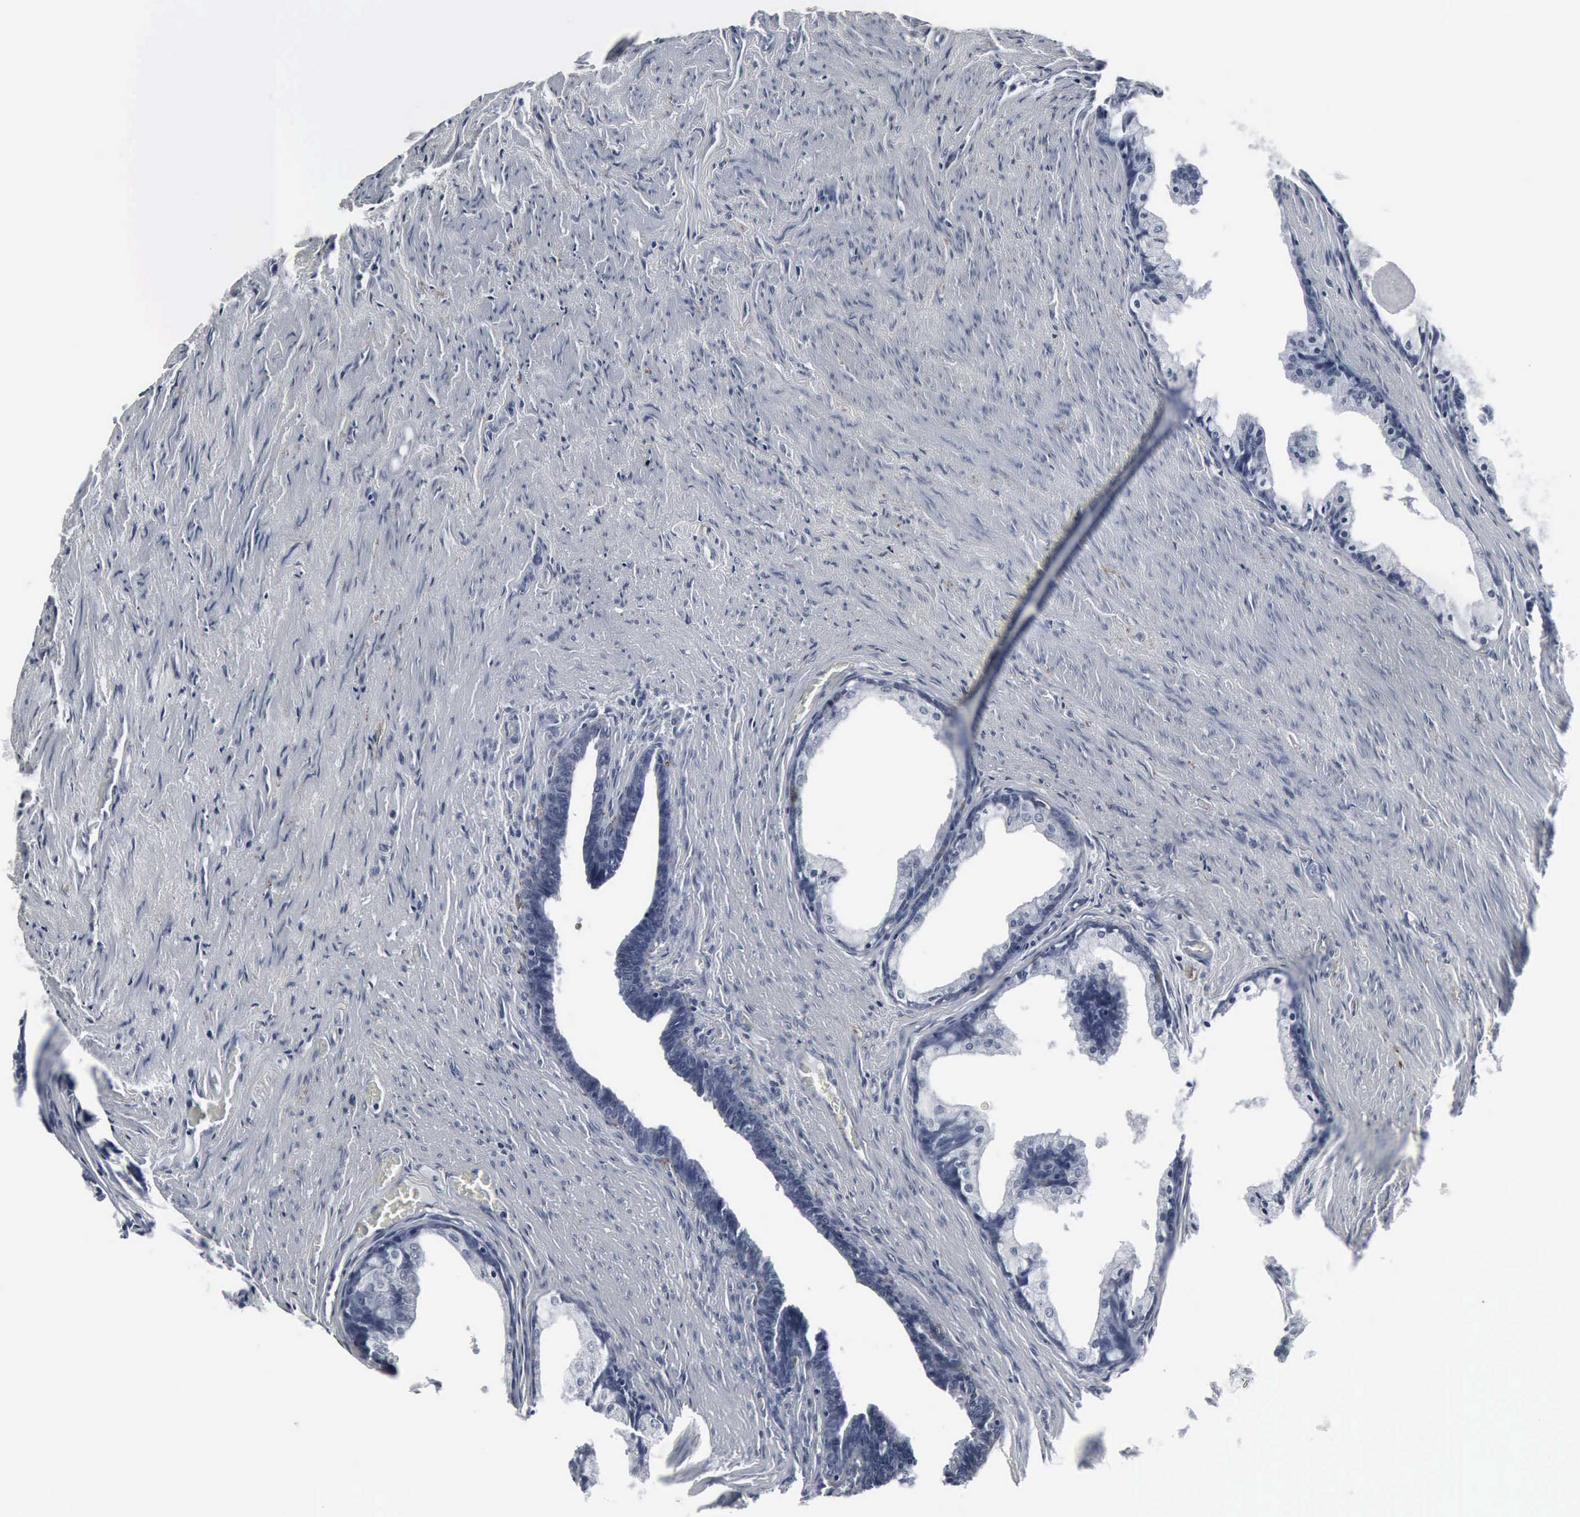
{"staining": {"intensity": "negative", "quantity": "none", "location": "none"}, "tissue": "prostate cancer", "cell_type": "Tumor cells", "image_type": "cancer", "snomed": [{"axis": "morphology", "description": "Adenocarcinoma, Medium grade"}, {"axis": "topography", "description": "Prostate"}], "caption": "High magnification brightfield microscopy of prostate cancer stained with DAB (brown) and counterstained with hematoxylin (blue): tumor cells show no significant positivity. (Stains: DAB IHC with hematoxylin counter stain, Microscopy: brightfield microscopy at high magnification).", "gene": "SNAP25", "patient": {"sex": "male", "age": 60}}